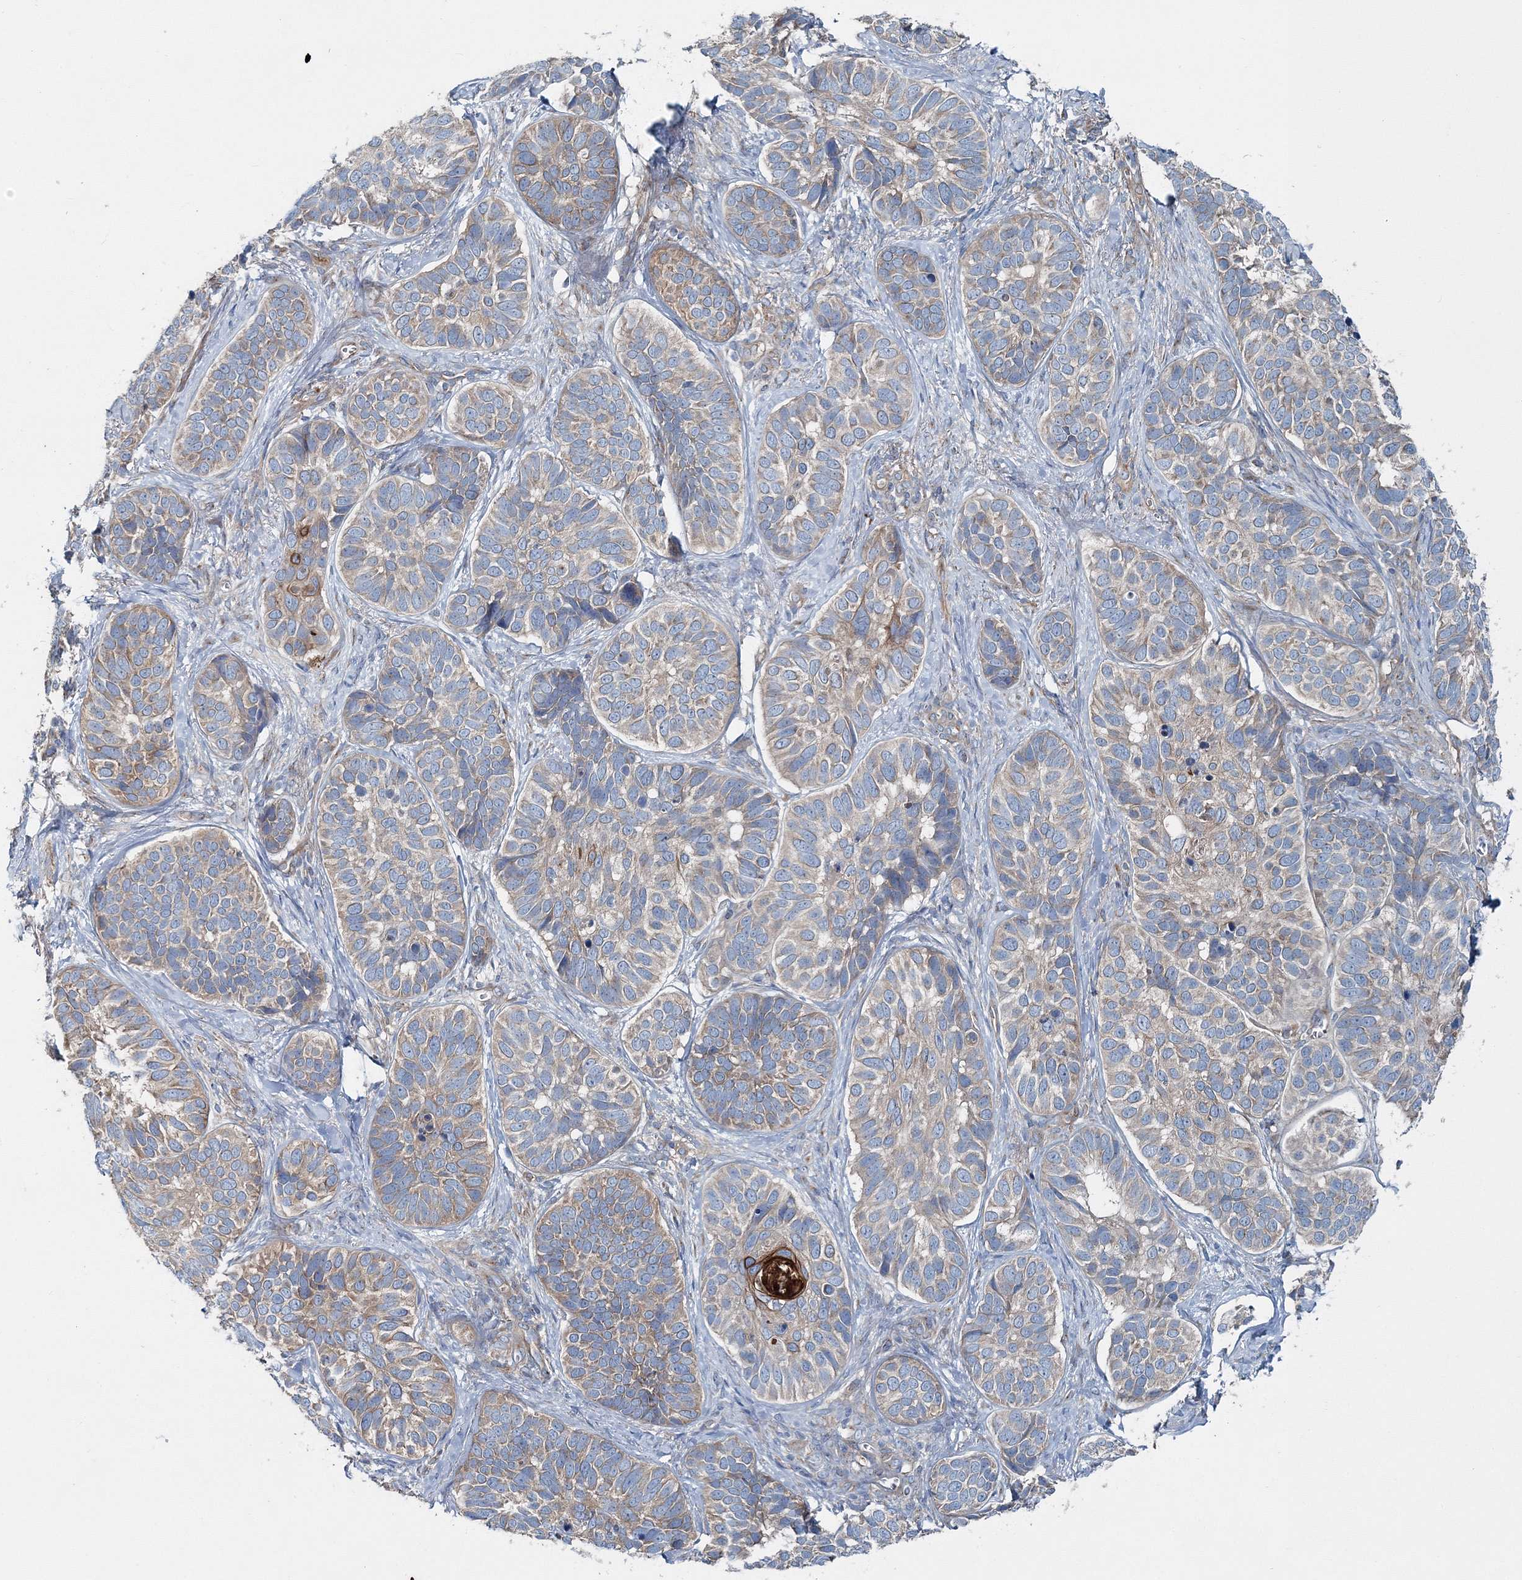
{"staining": {"intensity": "weak", "quantity": ">75%", "location": "cytoplasmic/membranous"}, "tissue": "skin cancer", "cell_type": "Tumor cells", "image_type": "cancer", "snomed": [{"axis": "morphology", "description": "Basal cell carcinoma"}, {"axis": "topography", "description": "Skin"}], "caption": "A photomicrograph of human skin basal cell carcinoma stained for a protein exhibits weak cytoplasmic/membranous brown staining in tumor cells.", "gene": "MPHOSPH9", "patient": {"sex": "male", "age": 62}}